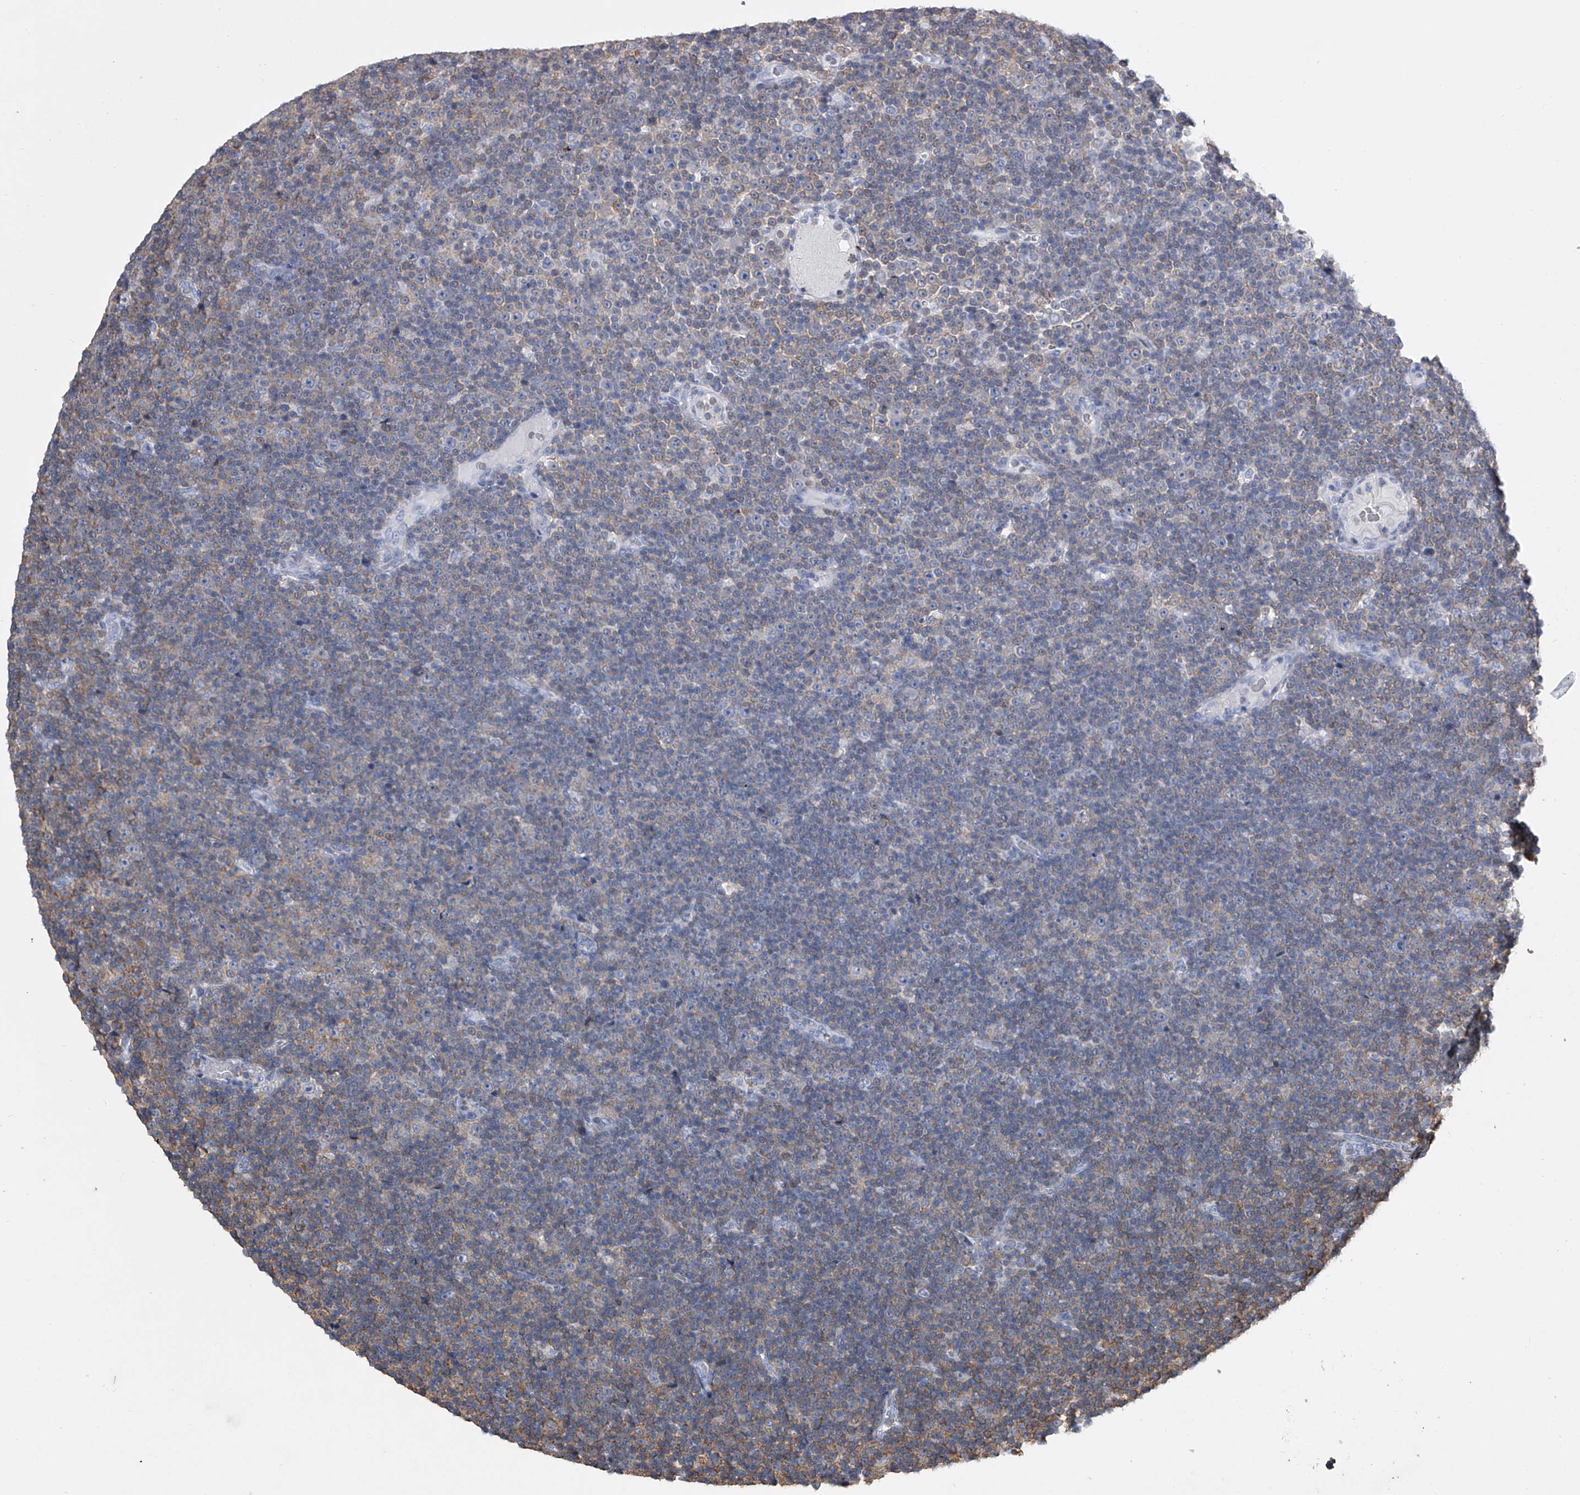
{"staining": {"intensity": "negative", "quantity": "none", "location": "none"}, "tissue": "lymphoma", "cell_type": "Tumor cells", "image_type": "cancer", "snomed": [{"axis": "morphology", "description": "Malignant lymphoma, non-Hodgkin's type, Low grade"}, {"axis": "topography", "description": "Lymph node"}], "caption": "Tumor cells are negative for brown protein staining in lymphoma.", "gene": "TASP1", "patient": {"sex": "female", "age": 67}}